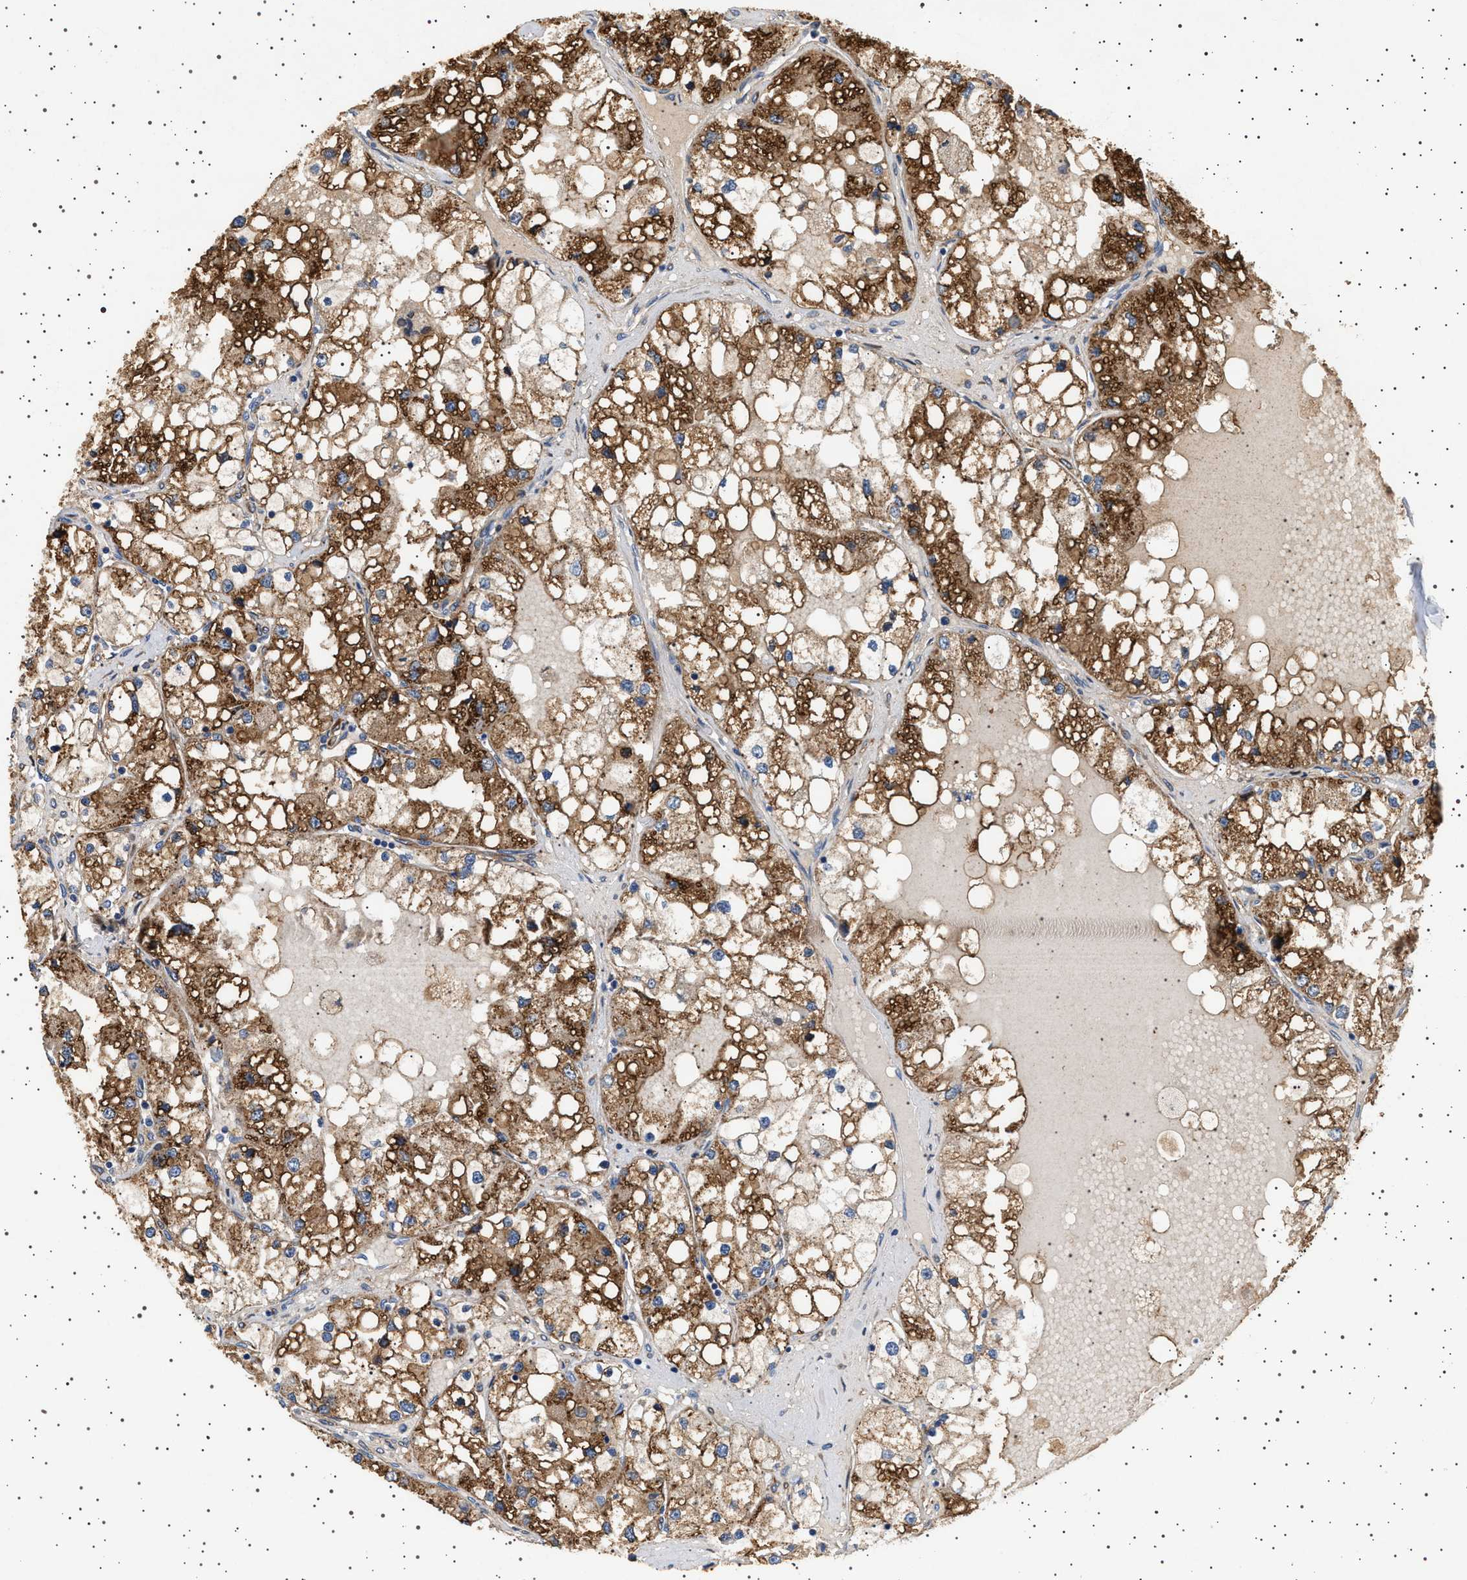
{"staining": {"intensity": "moderate", "quantity": ">75%", "location": "cytoplasmic/membranous"}, "tissue": "renal cancer", "cell_type": "Tumor cells", "image_type": "cancer", "snomed": [{"axis": "morphology", "description": "Adenocarcinoma, NOS"}, {"axis": "topography", "description": "Kidney"}], "caption": "The immunohistochemical stain labels moderate cytoplasmic/membranous positivity in tumor cells of renal adenocarcinoma tissue.", "gene": "GUCY1B1", "patient": {"sex": "male", "age": 68}}